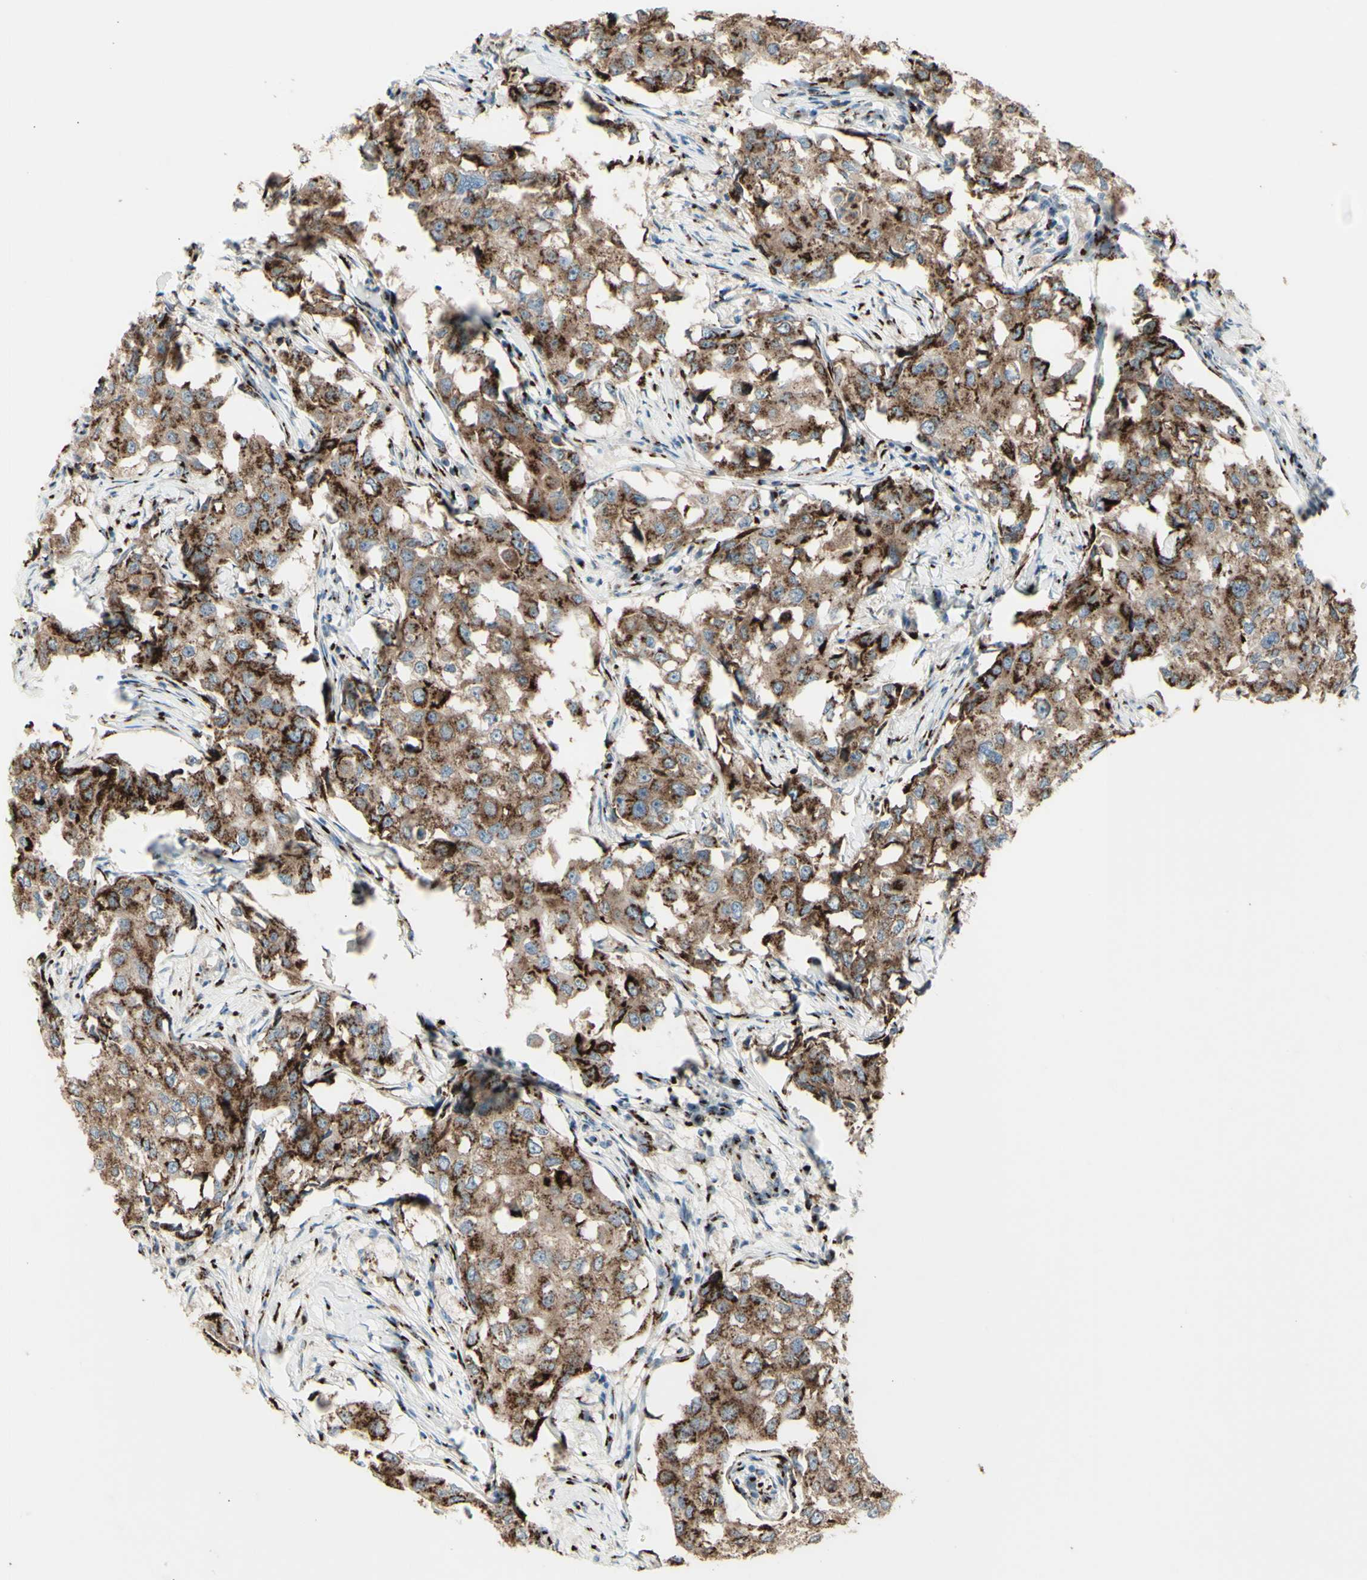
{"staining": {"intensity": "strong", "quantity": ">75%", "location": "cytoplasmic/membranous"}, "tissue": "breast cancer", "cell_type": "Tumor cells", "image_type": "cancer", "snomed": [{"axis": "morphology", "description": "Duct carcinoma"}, {"axis": "topography", "description": "Breast"}], "caption": "A high amount of strong cytoplasmic/membranous positivity is present in approximately >75% of tumor cells in breast cancer tissue.", "gene": "BPNT2", "patient": {"sex": "female", "age": 27}}